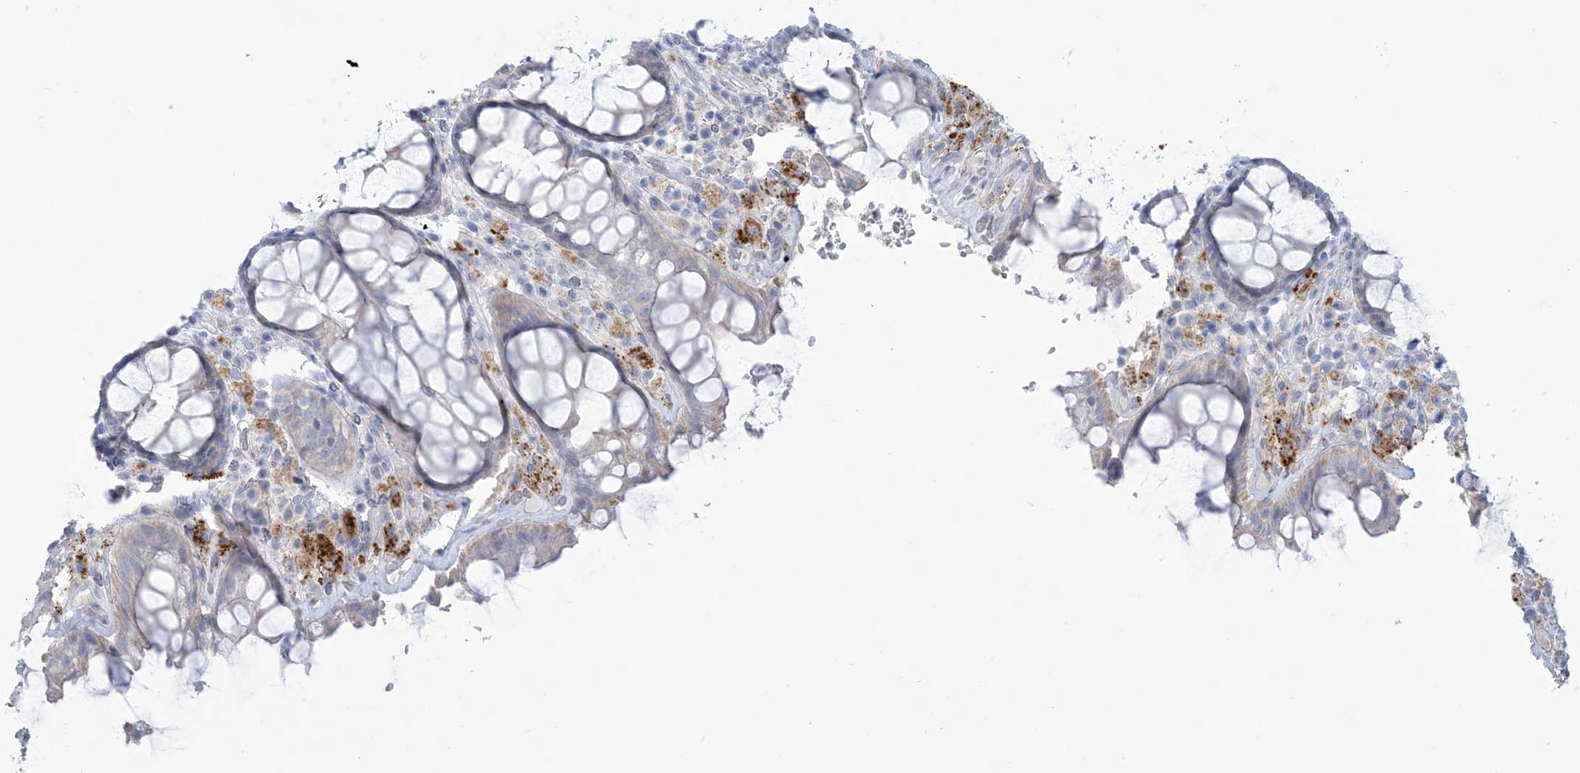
{"staining": {"intensity": "negative", "quantity": "none", "location": "none"}, "tissue": "rectum", "cell_type": "Glandular cells", "image_type": "normal", "snomed": [{"axis": "morphology", "description": "Normal tissue, NOS"}, {"axis": "topography", "description": "Rectum"}], "caption": "This is an immunohistochemistry (IHC) photomicrograph of benign rectum. There is no expression in glandular cells.", "gene": "MTHFD2L", "patient": {"sex": "male", "age": 64}}